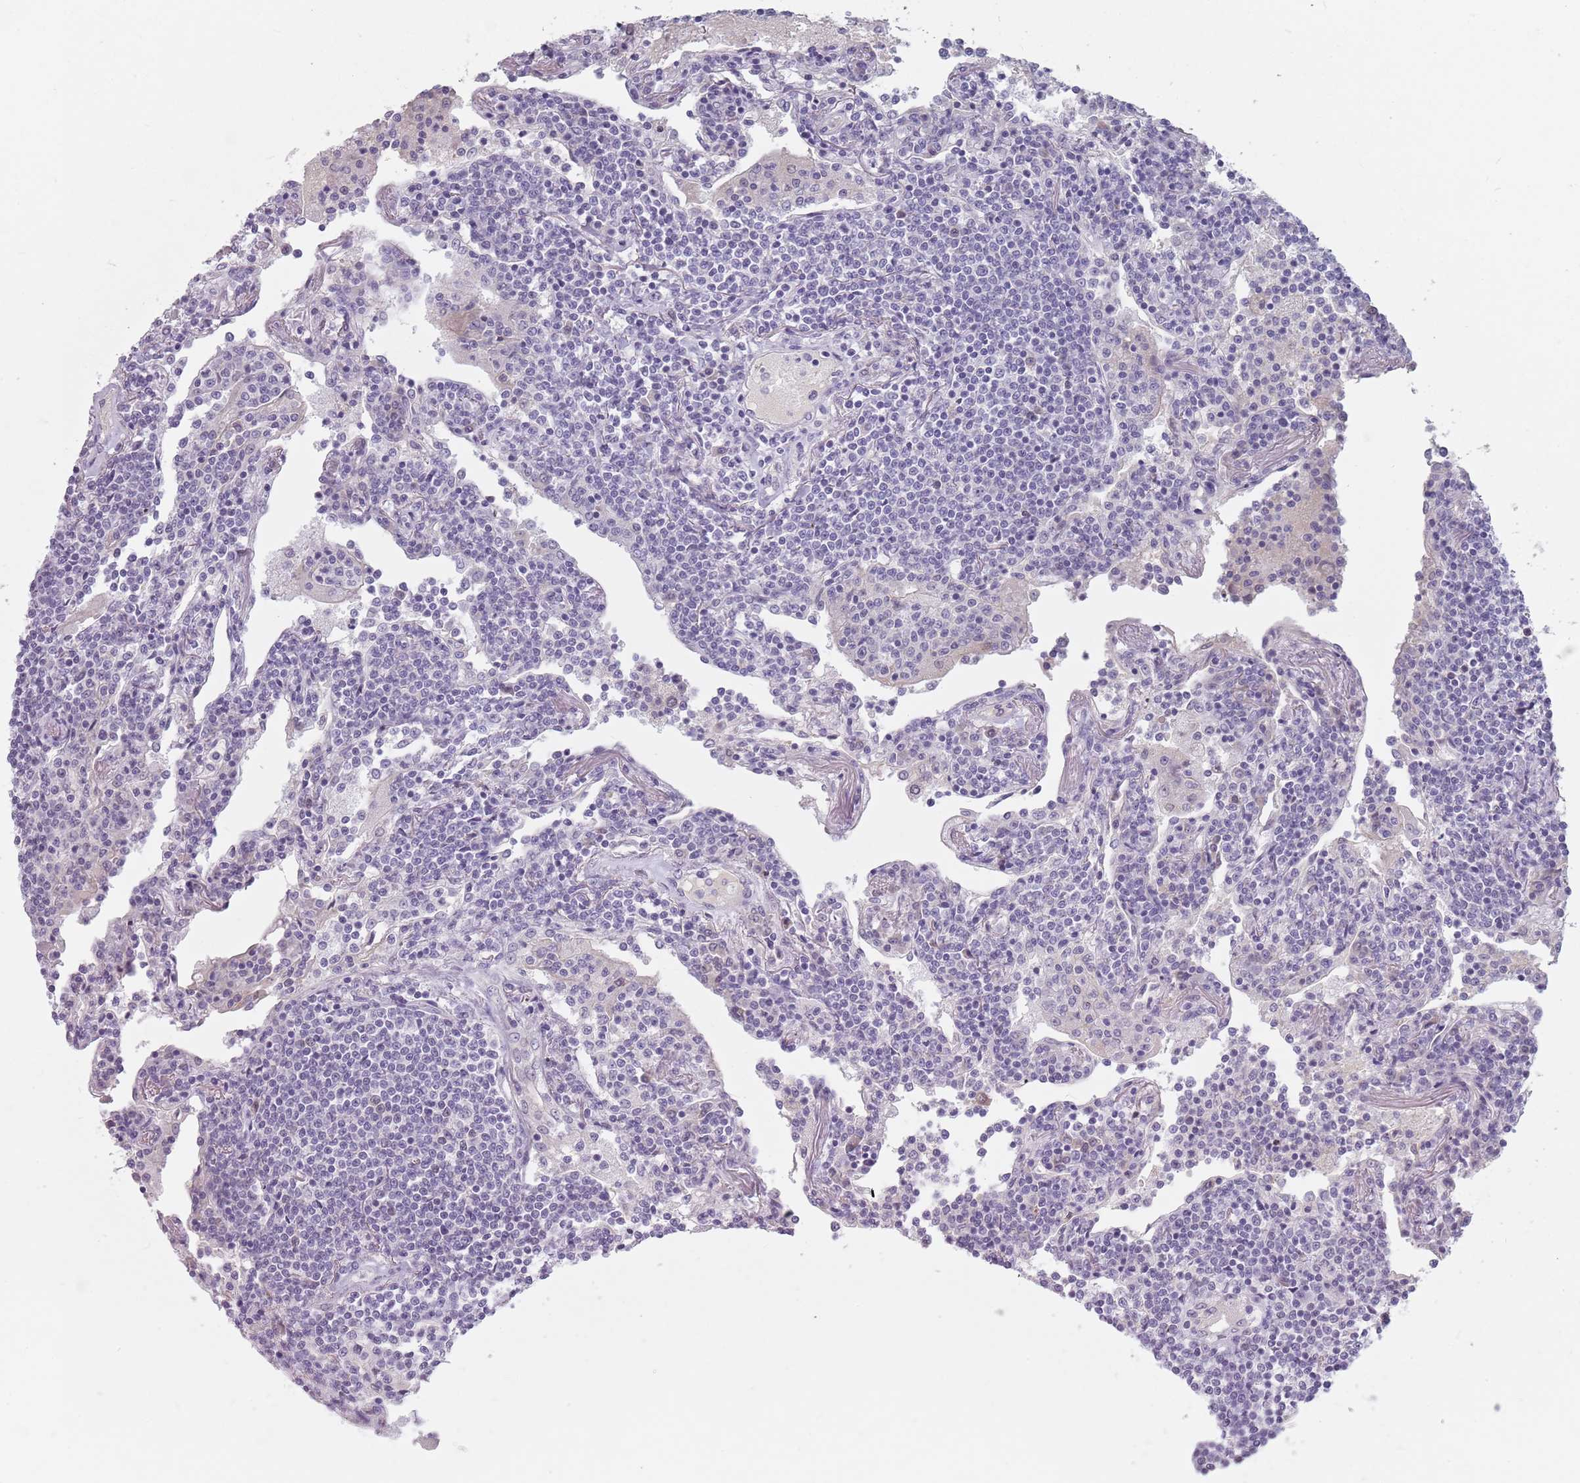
{"staining": {"intensity": "negative", "quantity": "none", "location": "none"}, "tissue": "lymphoma", "cell_type": "Tumor cells", "image_type": "cancer", "snomed": [{"axis": "morphology", "description": "Malignant lymphoma, non-Hodgkin's type, Low grade"}, {"axis": "topography", "description": "Lung"}], "caption": "The histopathology image shows no significant expression in tumor cells of lymphoma.", "gene": "CEP19", "patient": {"sex": "female", "age": 71}}